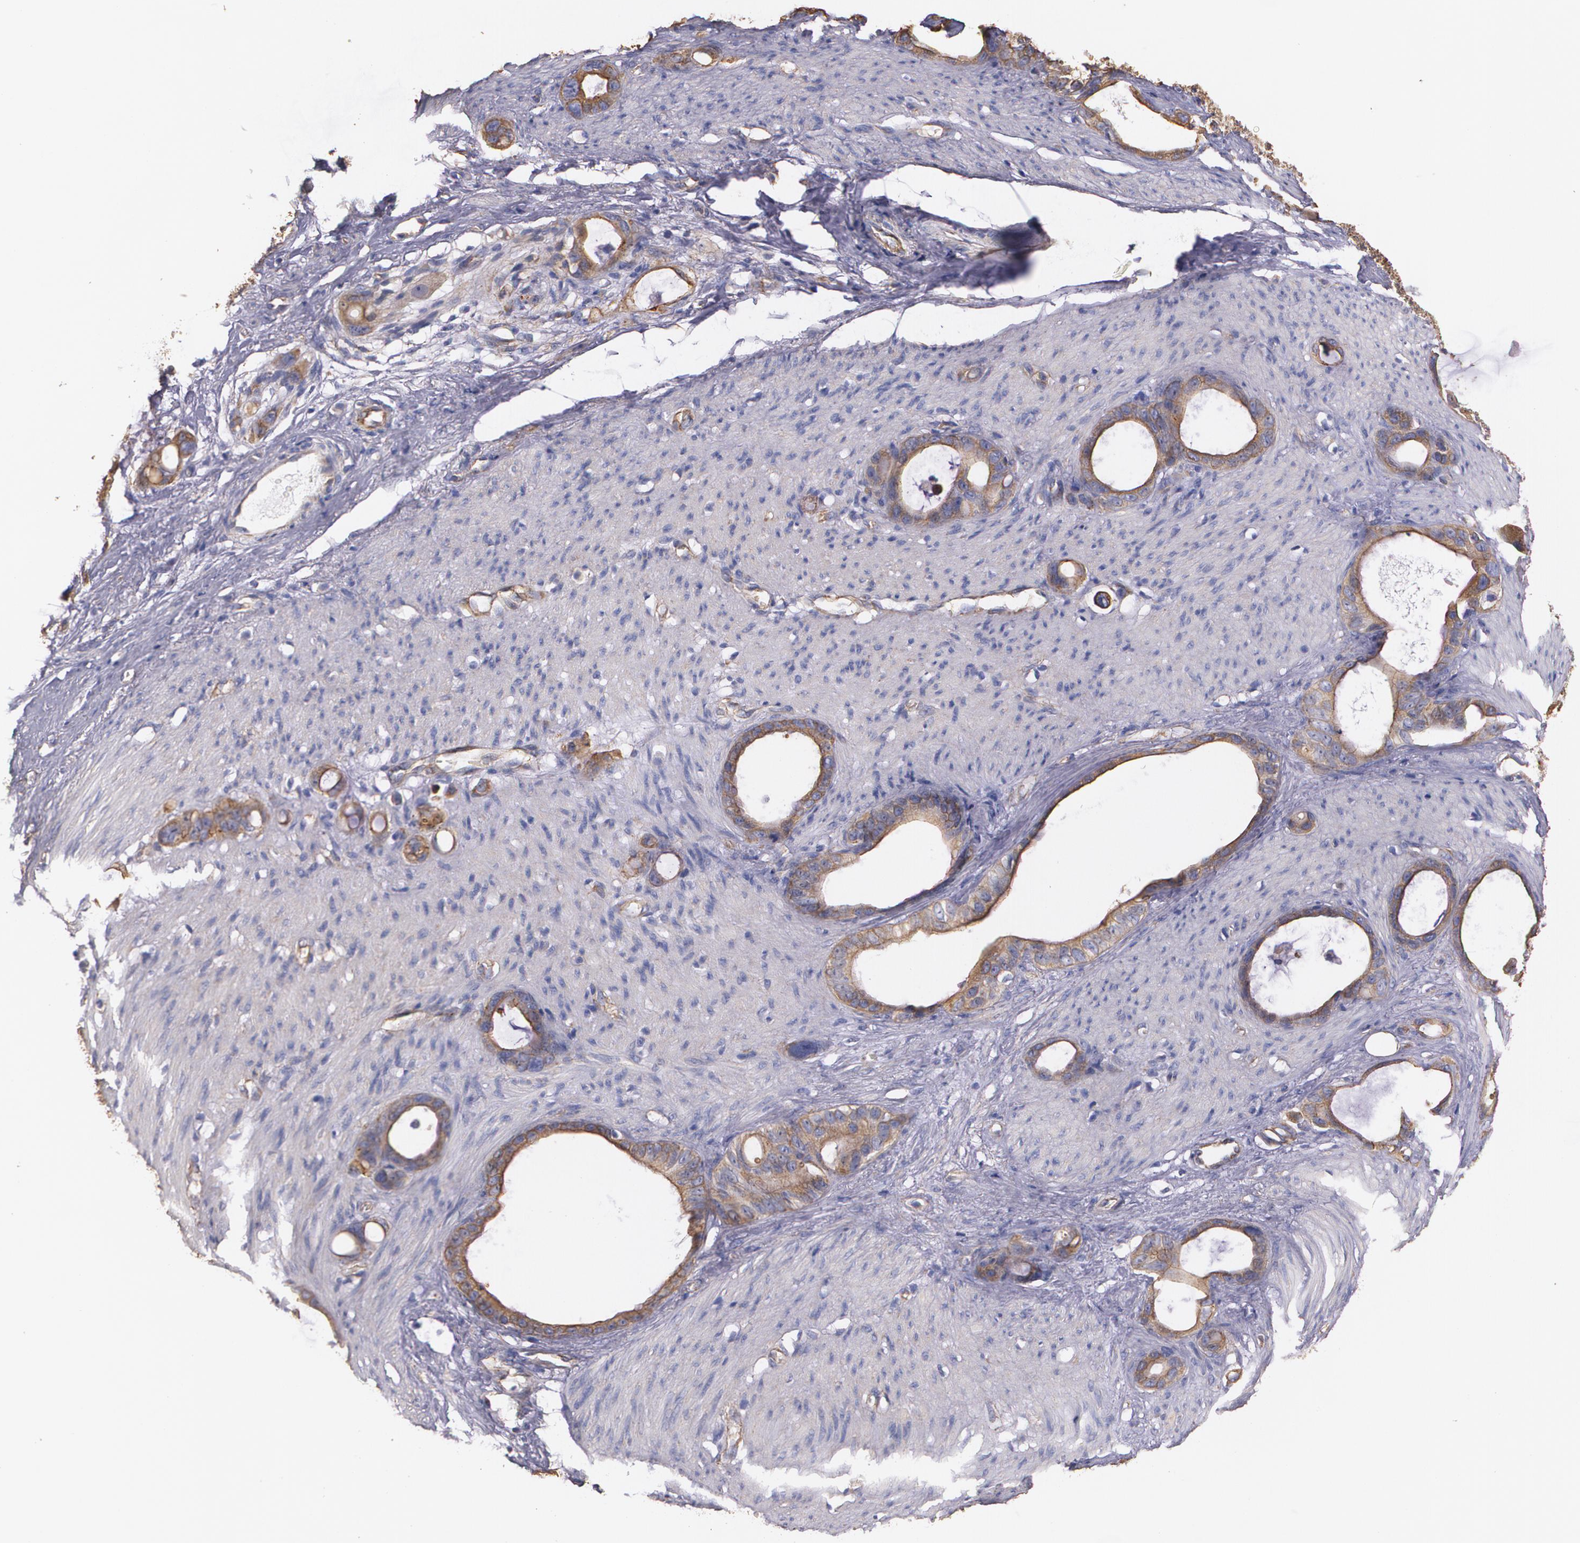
{"staining": {"intensity": "moderate", "quantity": ">75%", "location": "cytoplasmic/membranous"}, "tissue": "stomach cancer", "cell_type": "Tumor cells", "image_type": "cancer", "snomed": [{"axis": "morphology", "description": "Adenocarcinoma, NOS"}, {"axis": "topography", "description": "Stomach"}], "caption": "Stomach cancer (adenocarcinoma) stained for a protein exhibits moderate cytoplasmic/membranous positivity in tumor cells. The staining was performed using DAB (3,3'-diaminobenzidine) to visualize the protein expression in brown, while the nuclei were stained in blue with hematoxylin (Magnification: 20x).", "gene": "TJP1", "patient": {"sex": "female", "age": 75}}